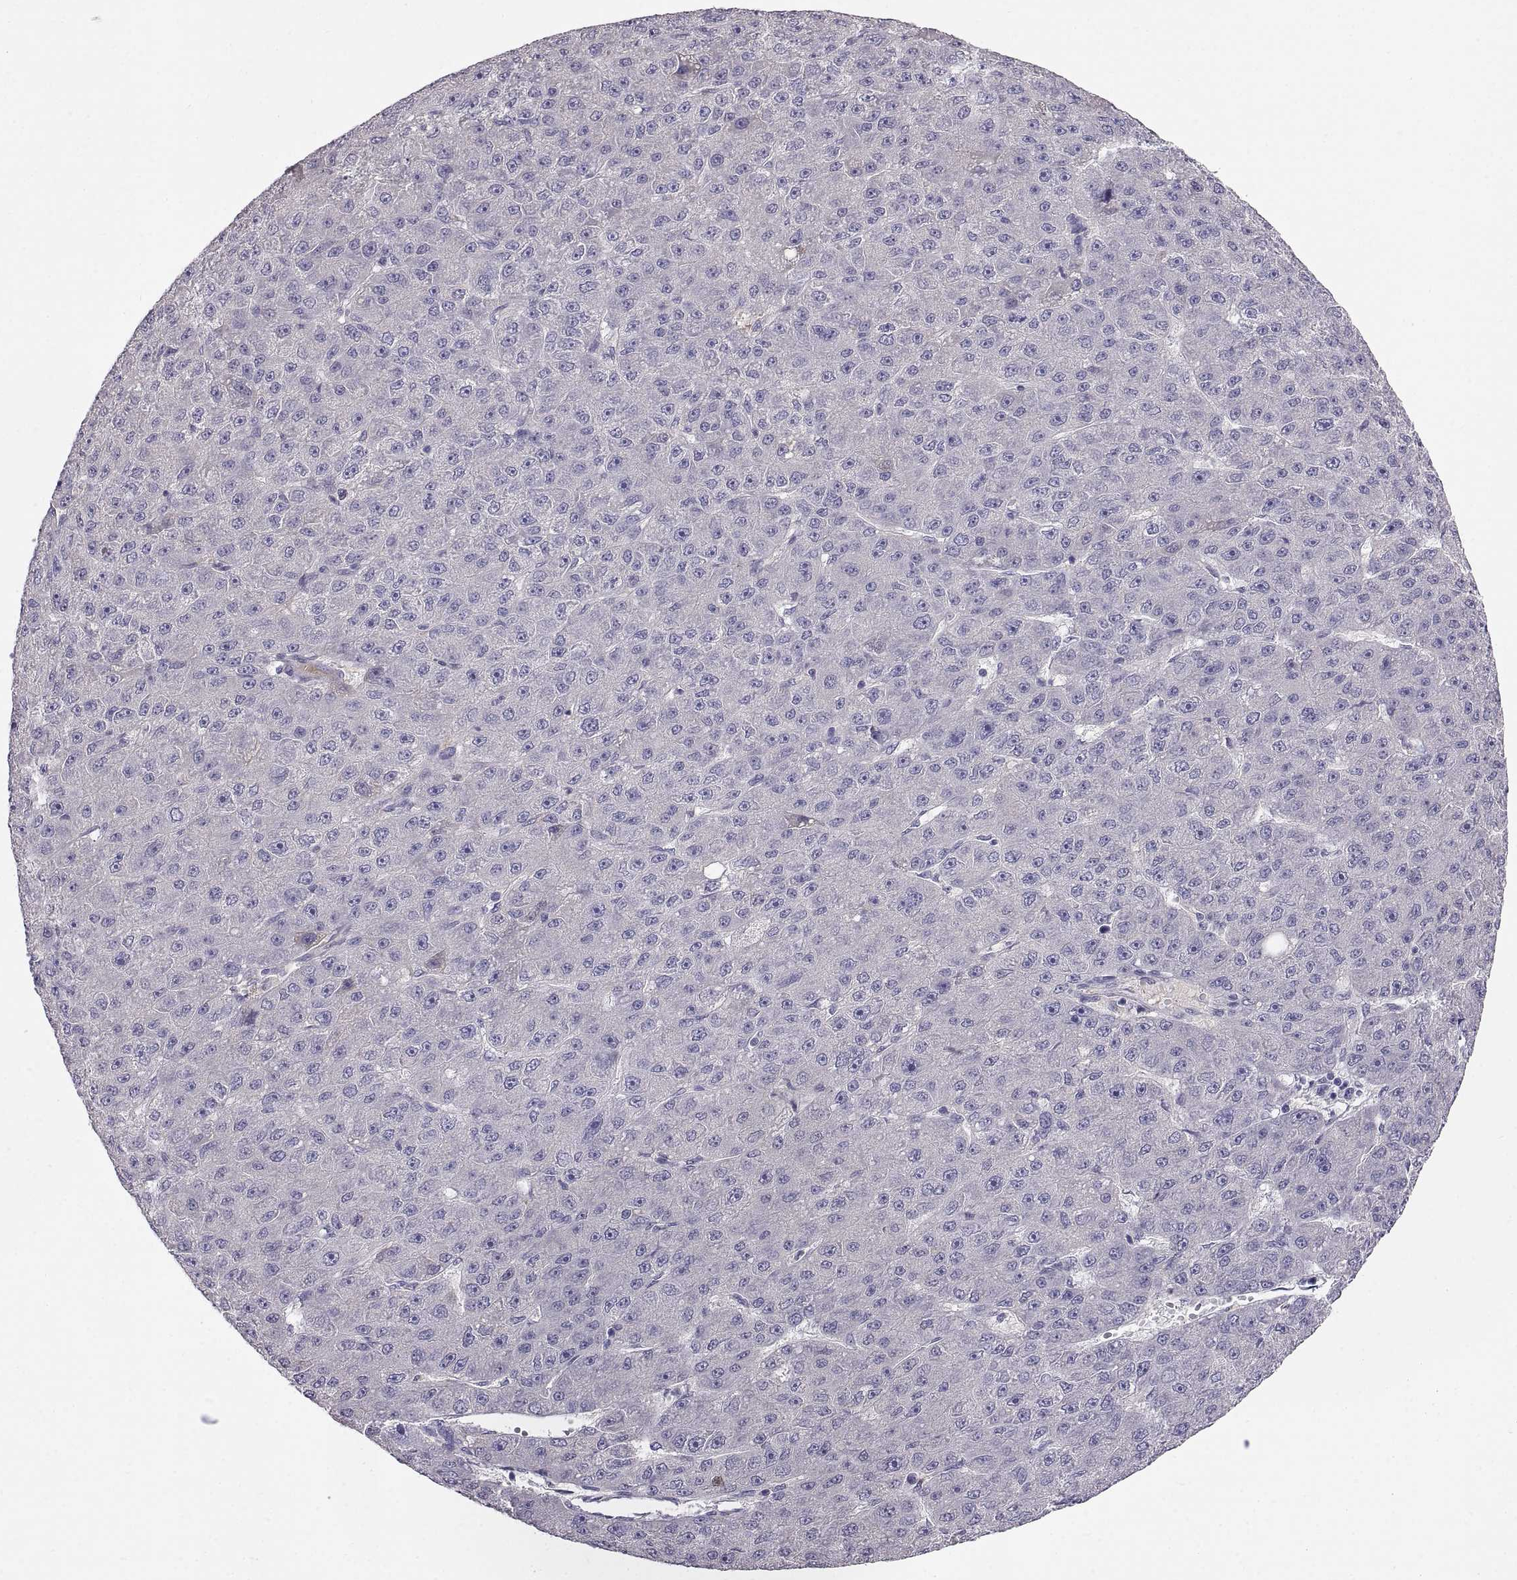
{"staining": {"intensity": "negative", "quantity": "none", "location": "none"}, "tissue": "liver cancer", "cell_type": "Tumor cells", "image_type": "cancer", "snomed": [{"axis": "morphology", "description": "Carcinoma, Hepatocellular, NOS"}, {"axis": "topography", "description": "Liver"}], "caption": "There is no significant staining in tumor cells of liver cancer. Brightfield microscopy of immunohistochemistry stained with DAB (3,3'-diaminobenzidine) (brown) and hematoxylin (blue), captured at high magnification.", "gene": "ADAM32", "patient": {"sex": "male", "age": 67}}